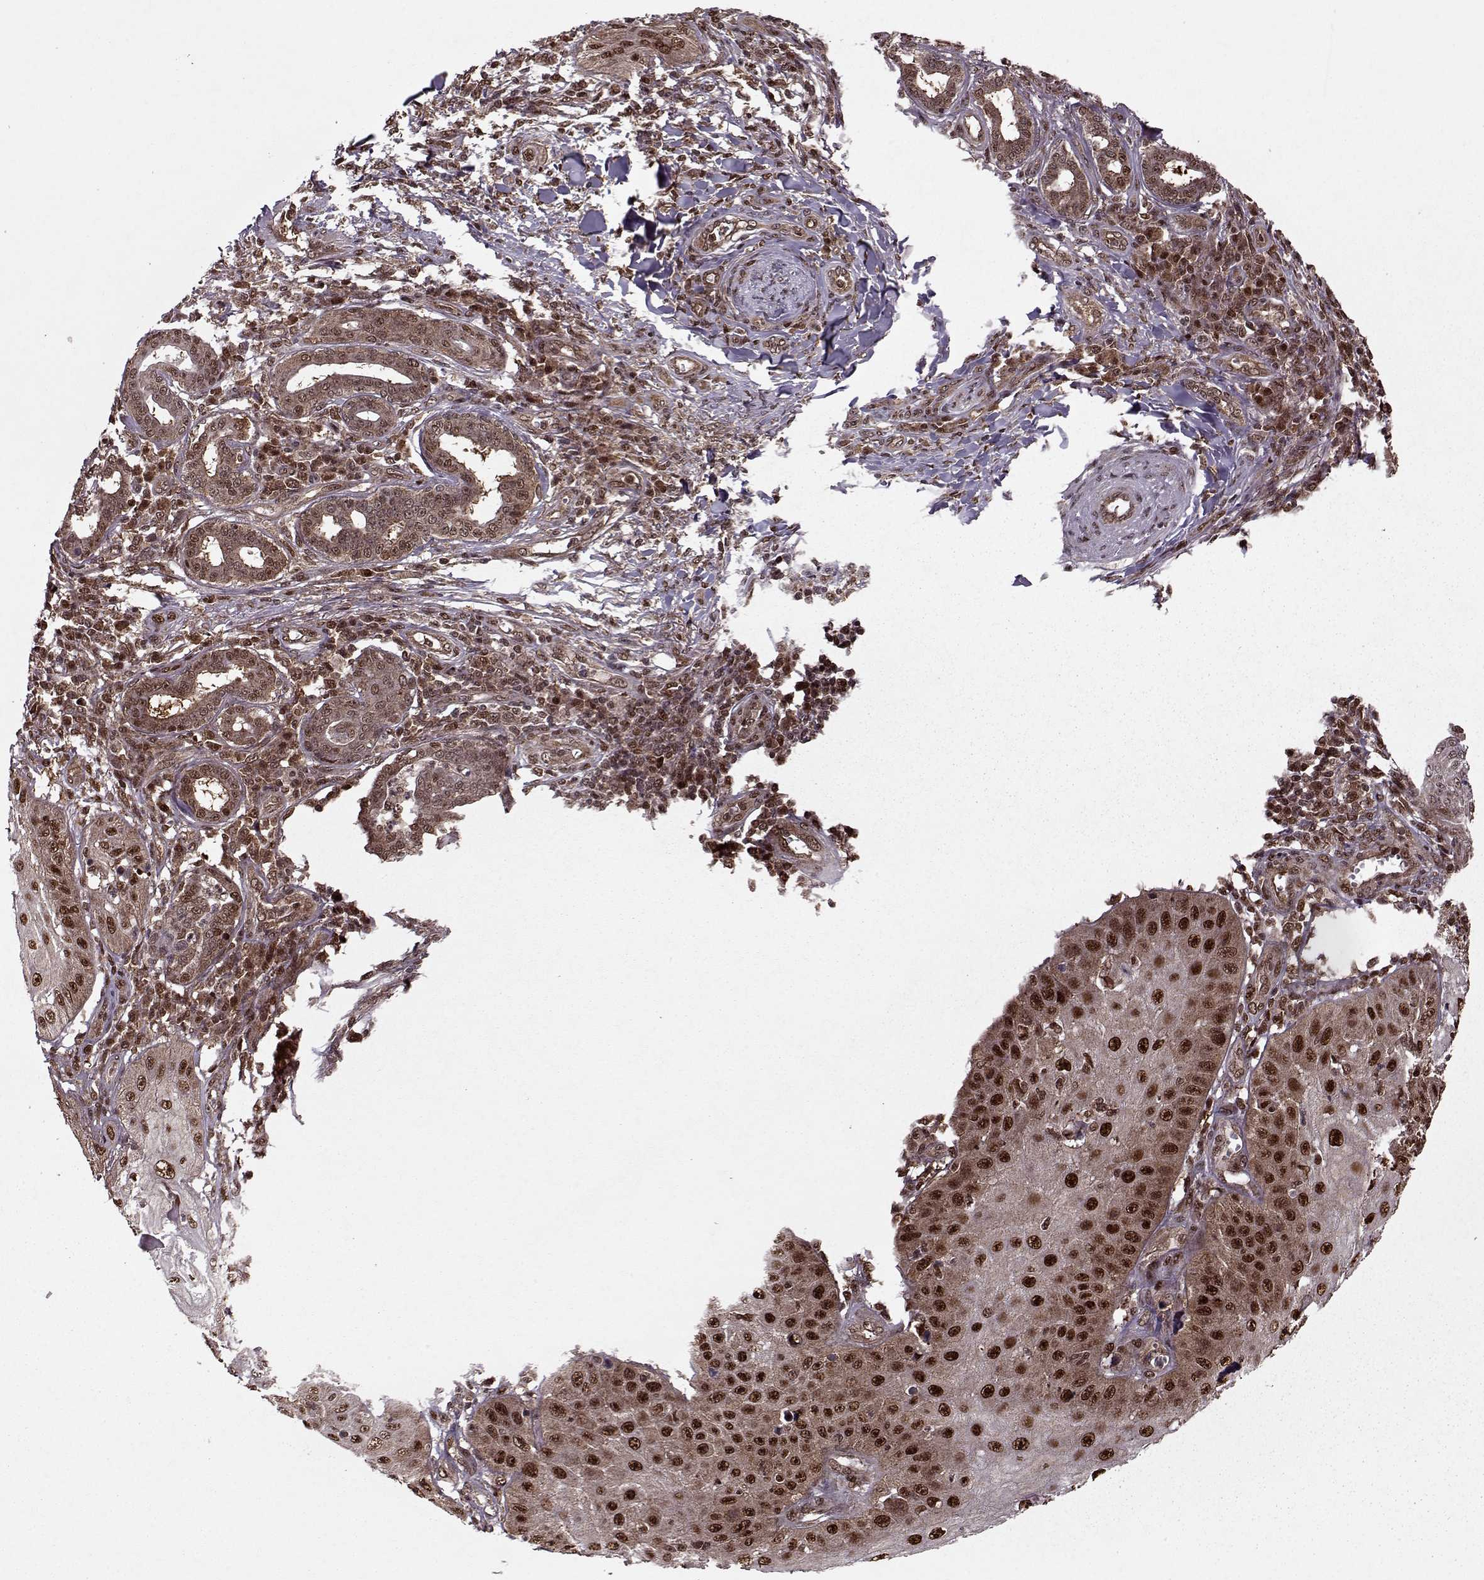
{"staining": {"intensity": "strong", "quantity": ">75%", "location": "nuclear"}, "tissue": "skin cancer", "cell_type": "Tumor cells", "image_type": "cancer", "snomed": [{"axis": "morphology", "description": "Squamous cell carcinoma, NOS"}, {"axis": "topography", "description": "Skin"}], "caption": "Protein staining reveals strong nuclear expression in approximately >75% of tumor cells in skin cancer (squamous cell carcinoma).", "gene": "PSMA7", "patient": {"sex": "male", "age": 70}}